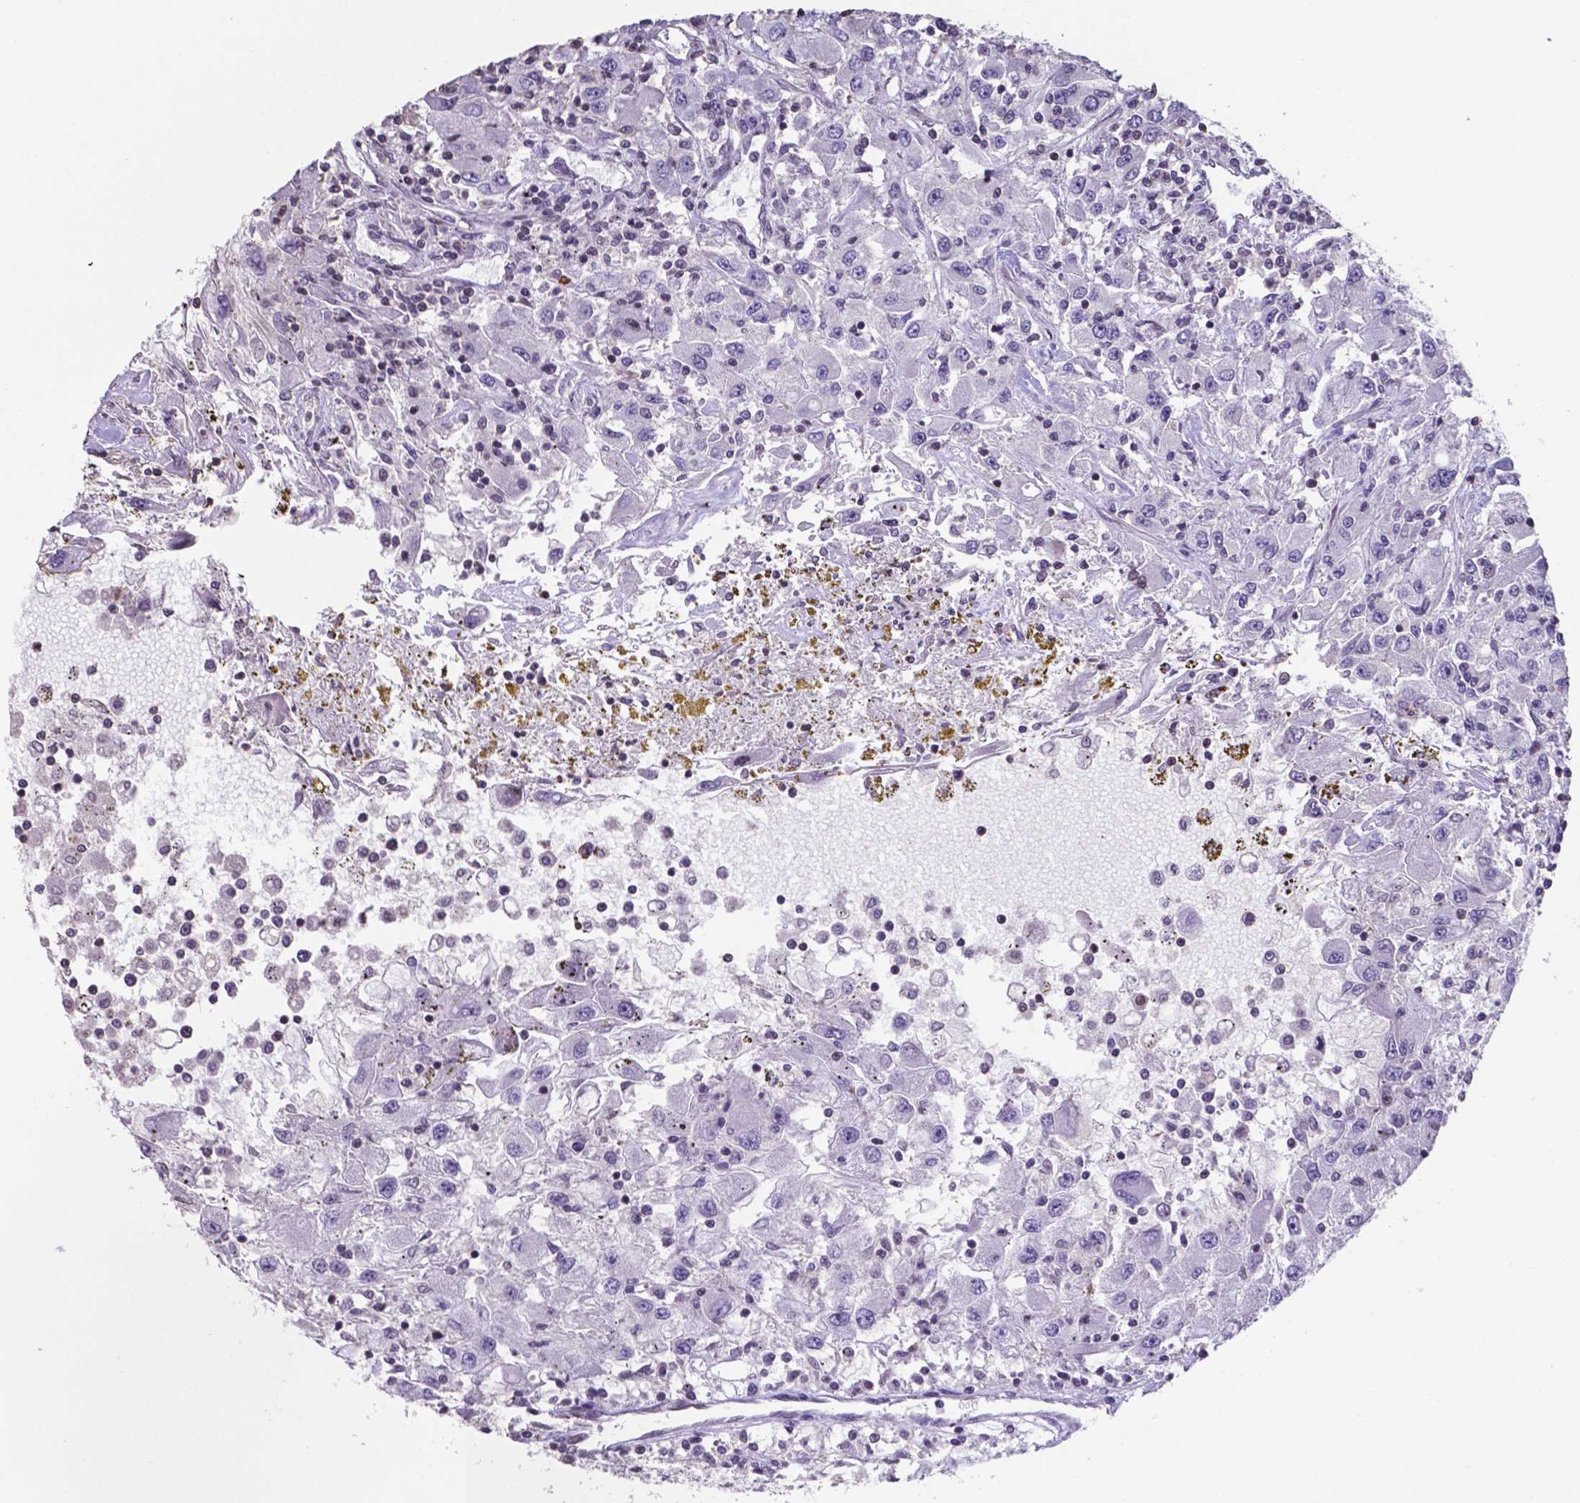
{"staining": {"intensity": "negative", "quantity": "none", "location": "none"}, "tissue": "renal cancer", "cell_type": "Tumor cells", "image_type": "cancer", "snomed": [{"axis": "morphology", "description": "Adenocarcinoma, NOS"}, {"axis": "topography", "description": "Kidney"}], "caption": "This is an immunohistochemistry micrograph of renal cancer (adenocarcinoma). There is no positivity in tumor cells.", "gene": "MLC1", "patient": {"sex": "female", "age": 67}}